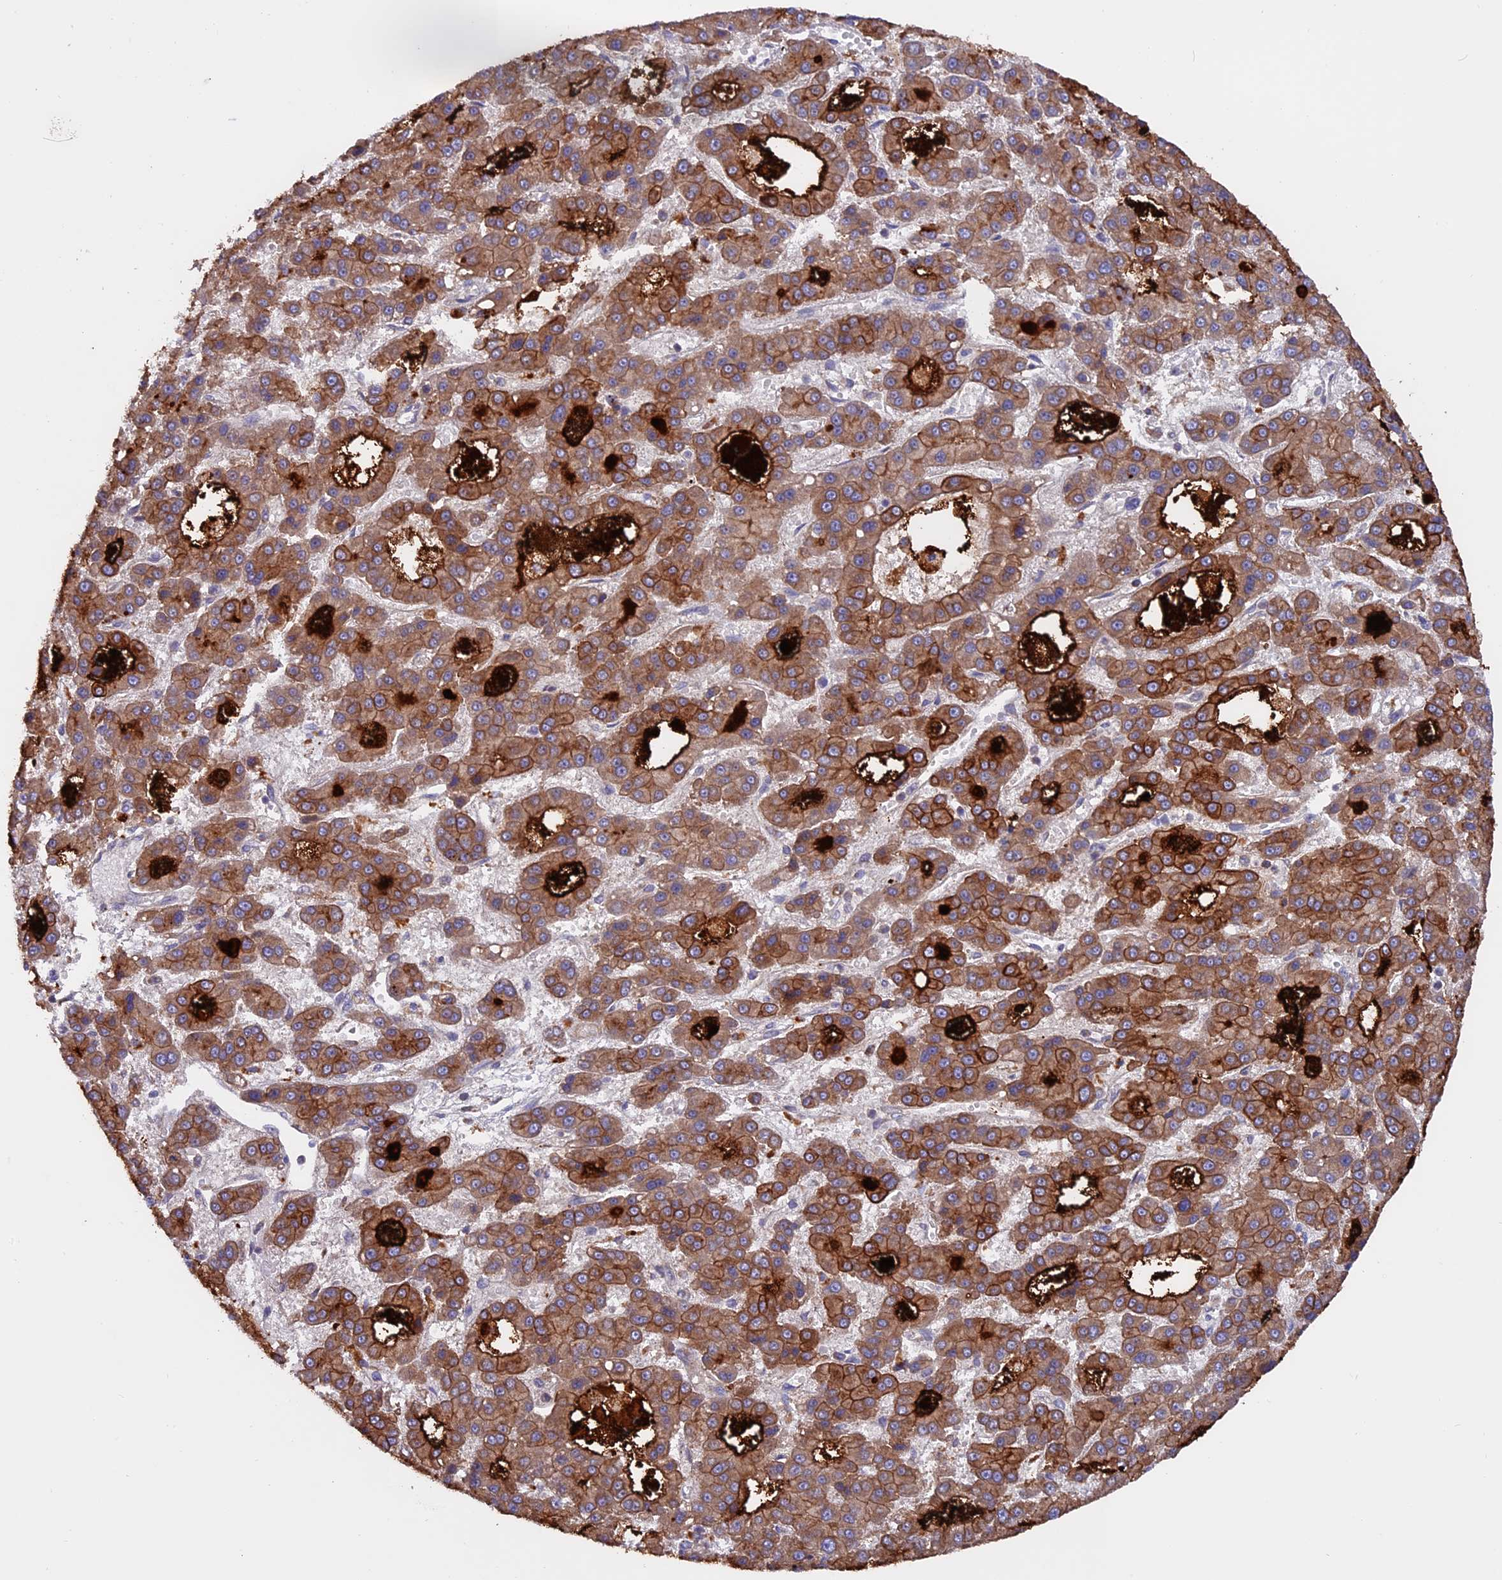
{"staining": {"intensity": "strong", "quantity": ">75%", "location": "cytoplasmic/membranous"}, "tissue": "liver cancer", "cell_type": "Tumor cells", "image_type": "cancer", "snomed": [{"axis": "morphology", "description": "Carcinoma, Hepatocellular, NOS"}, {"axis": "topography", "description": "Liver"}], "caption": "This histopathology image shows liver hepatocellular carcinoma stained with immunohistochemistry (IHC) to label a protein in brown. The cytoplasmic/membranous of tumor cells show strong positivity for the protein. Nuclei are counter-stained blue.", "gene": "PTPN9", "patient": {"sex": "male", "age": 70}}